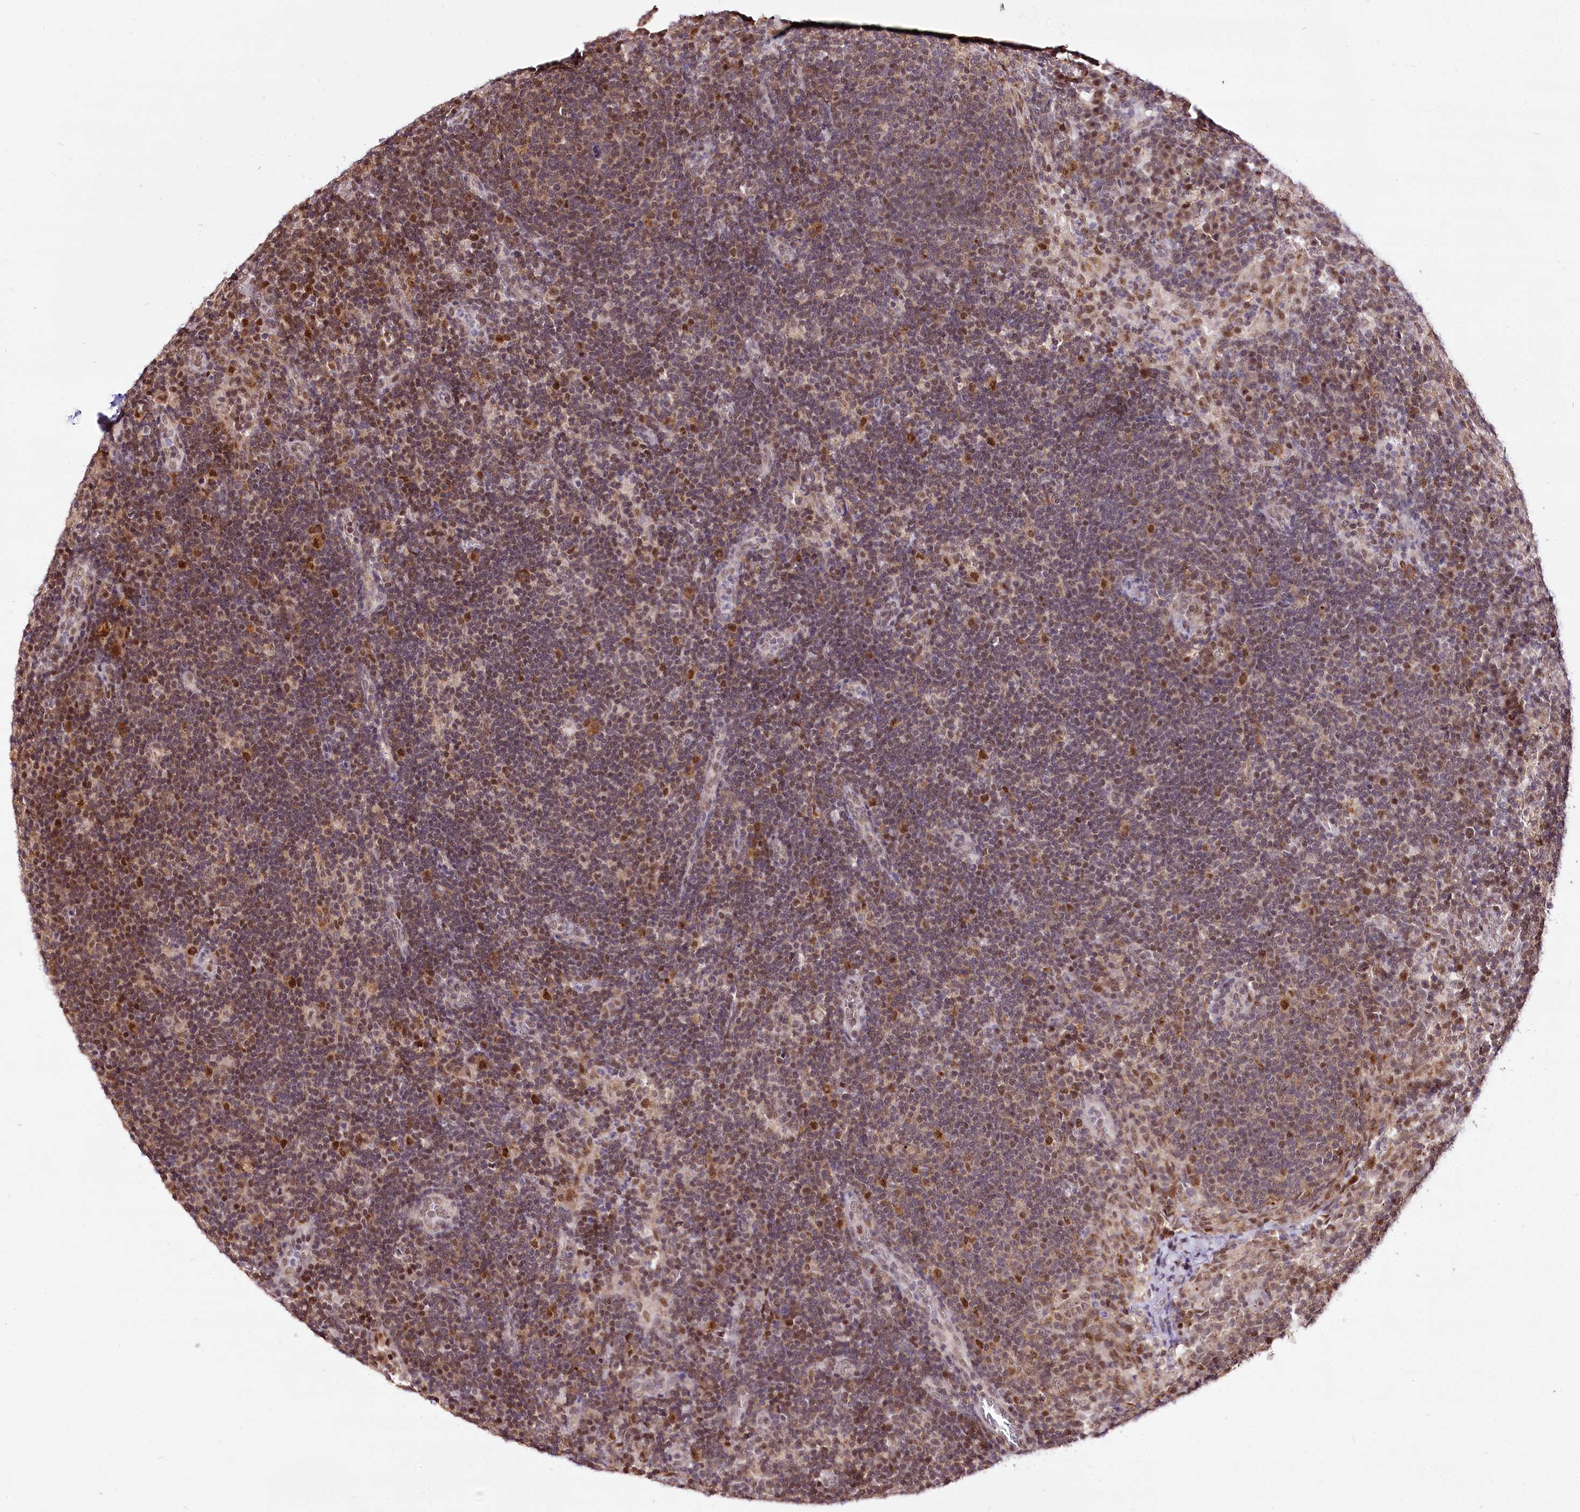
{"staining": {"intensity": "strong", "quantity": "<25%", "location": "cytoplasmic/membranous,nuclear"}, "tissue": "lymph node", "cell_type": "Non-germinal center cells", "image_type": "normal", "snomed": [{"axis": "morphology", "description": "Normal tissue, NOS"}, {"axis": "topography", "description": "Lymph node"}], "caption": "Immunohistochemical staining of unremarkable lymph node shows strong cytoplasmic/membranous,nuclear protein staining in approximately <25% of non-germinal center cells.", "gene": "POLA2", "patient": {"sex": "female", "age": 70}}